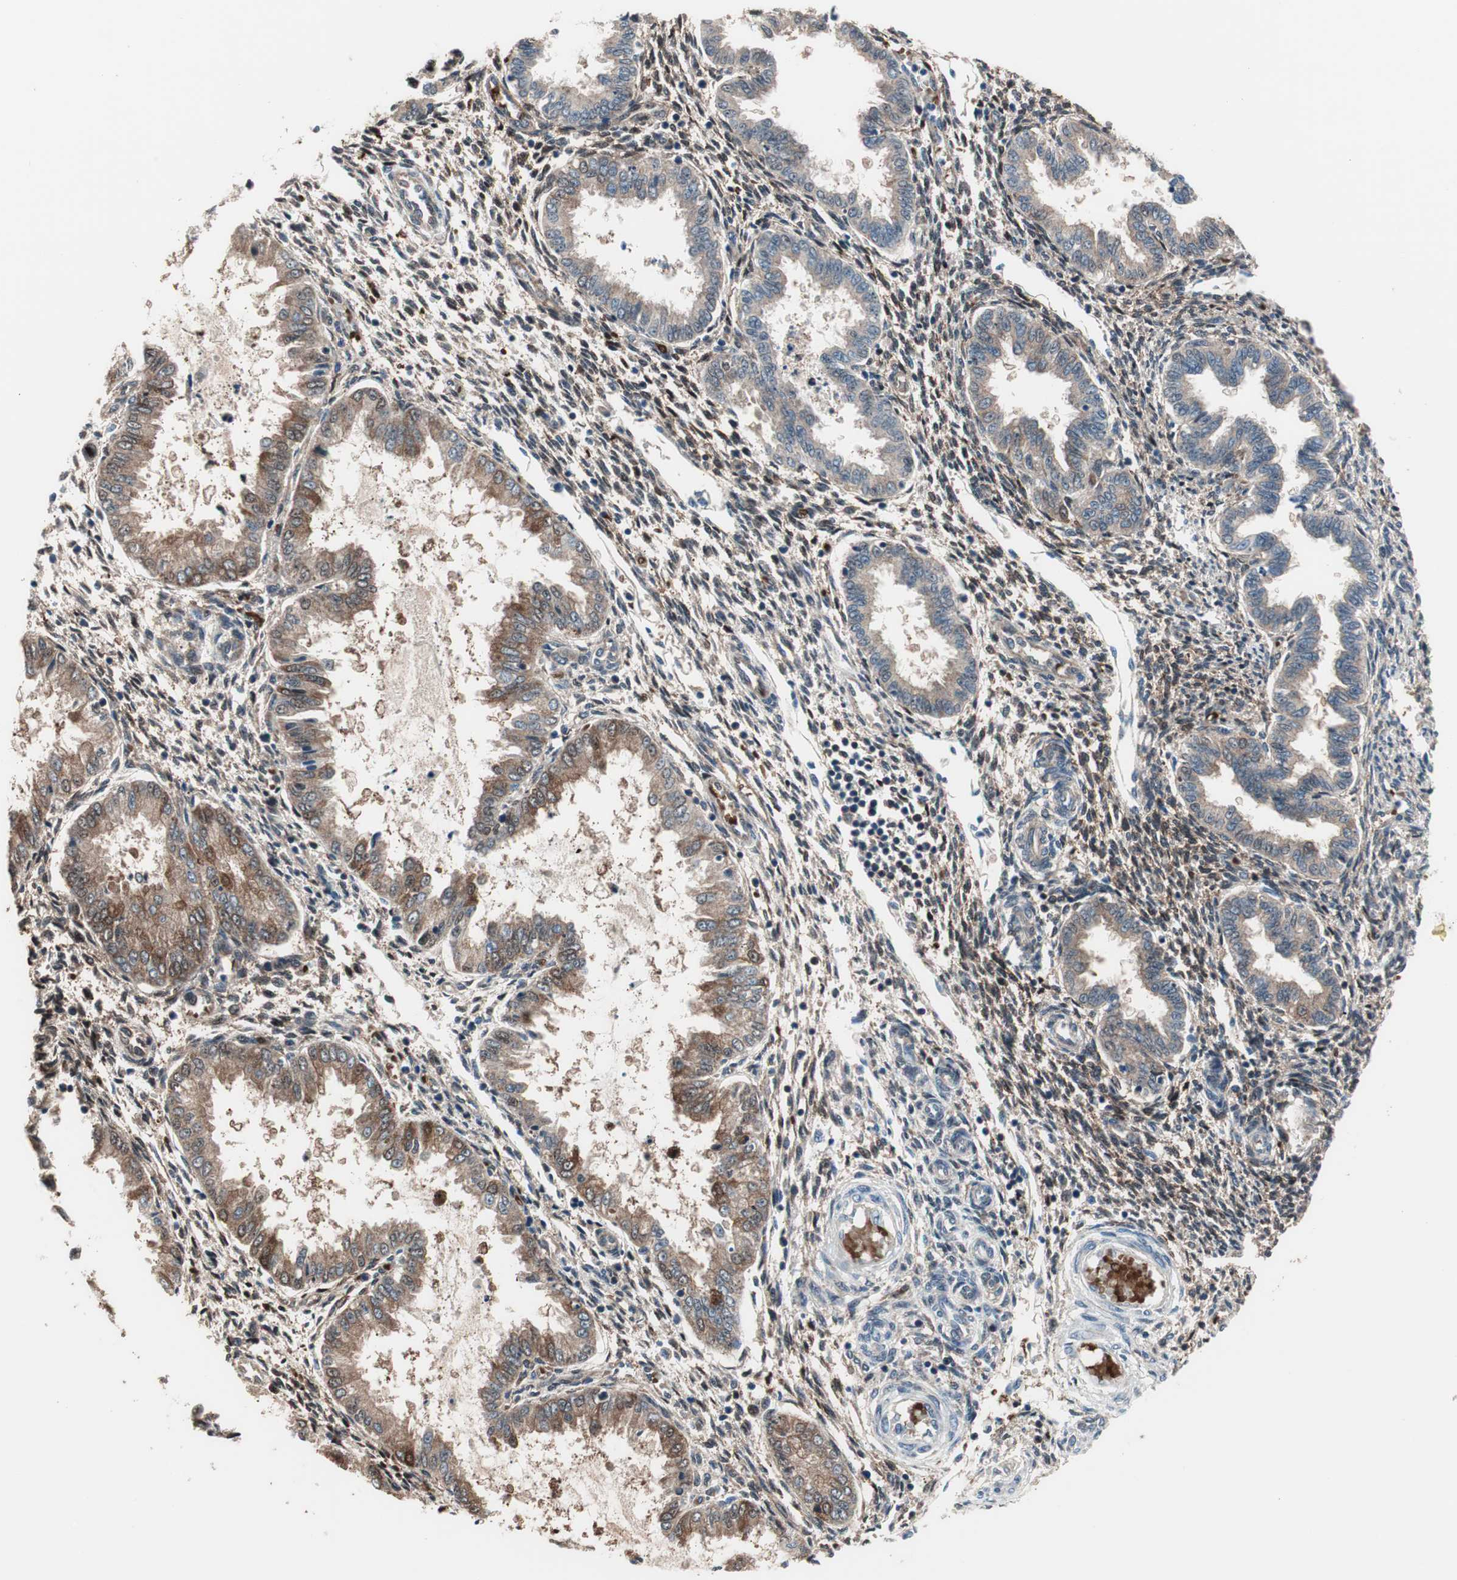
{"staining": {"intensity": "weak", "quantity": "25%-75%", "location": "cytoplasmic/membranous,nuclear"}, "tissue": "endometrium", "cell_type": "Cells in endometrial stroma", "image_type": "normal", "snomed": [{"axis": "morphology", "description": "Normal tissue, NOS"}, {"axis": "topography", "description": "Endometrium"}], "caption": "A micrograph showing weak cytoplasmic/membranous,nuclear staining in about 25%-75% of cells in endometrial stroma in unremarkable endometrium, as visualized by brown immunohistochemical staining.", "gene": "PRDX2", "patient": {"sex": "female", "age": 33}}